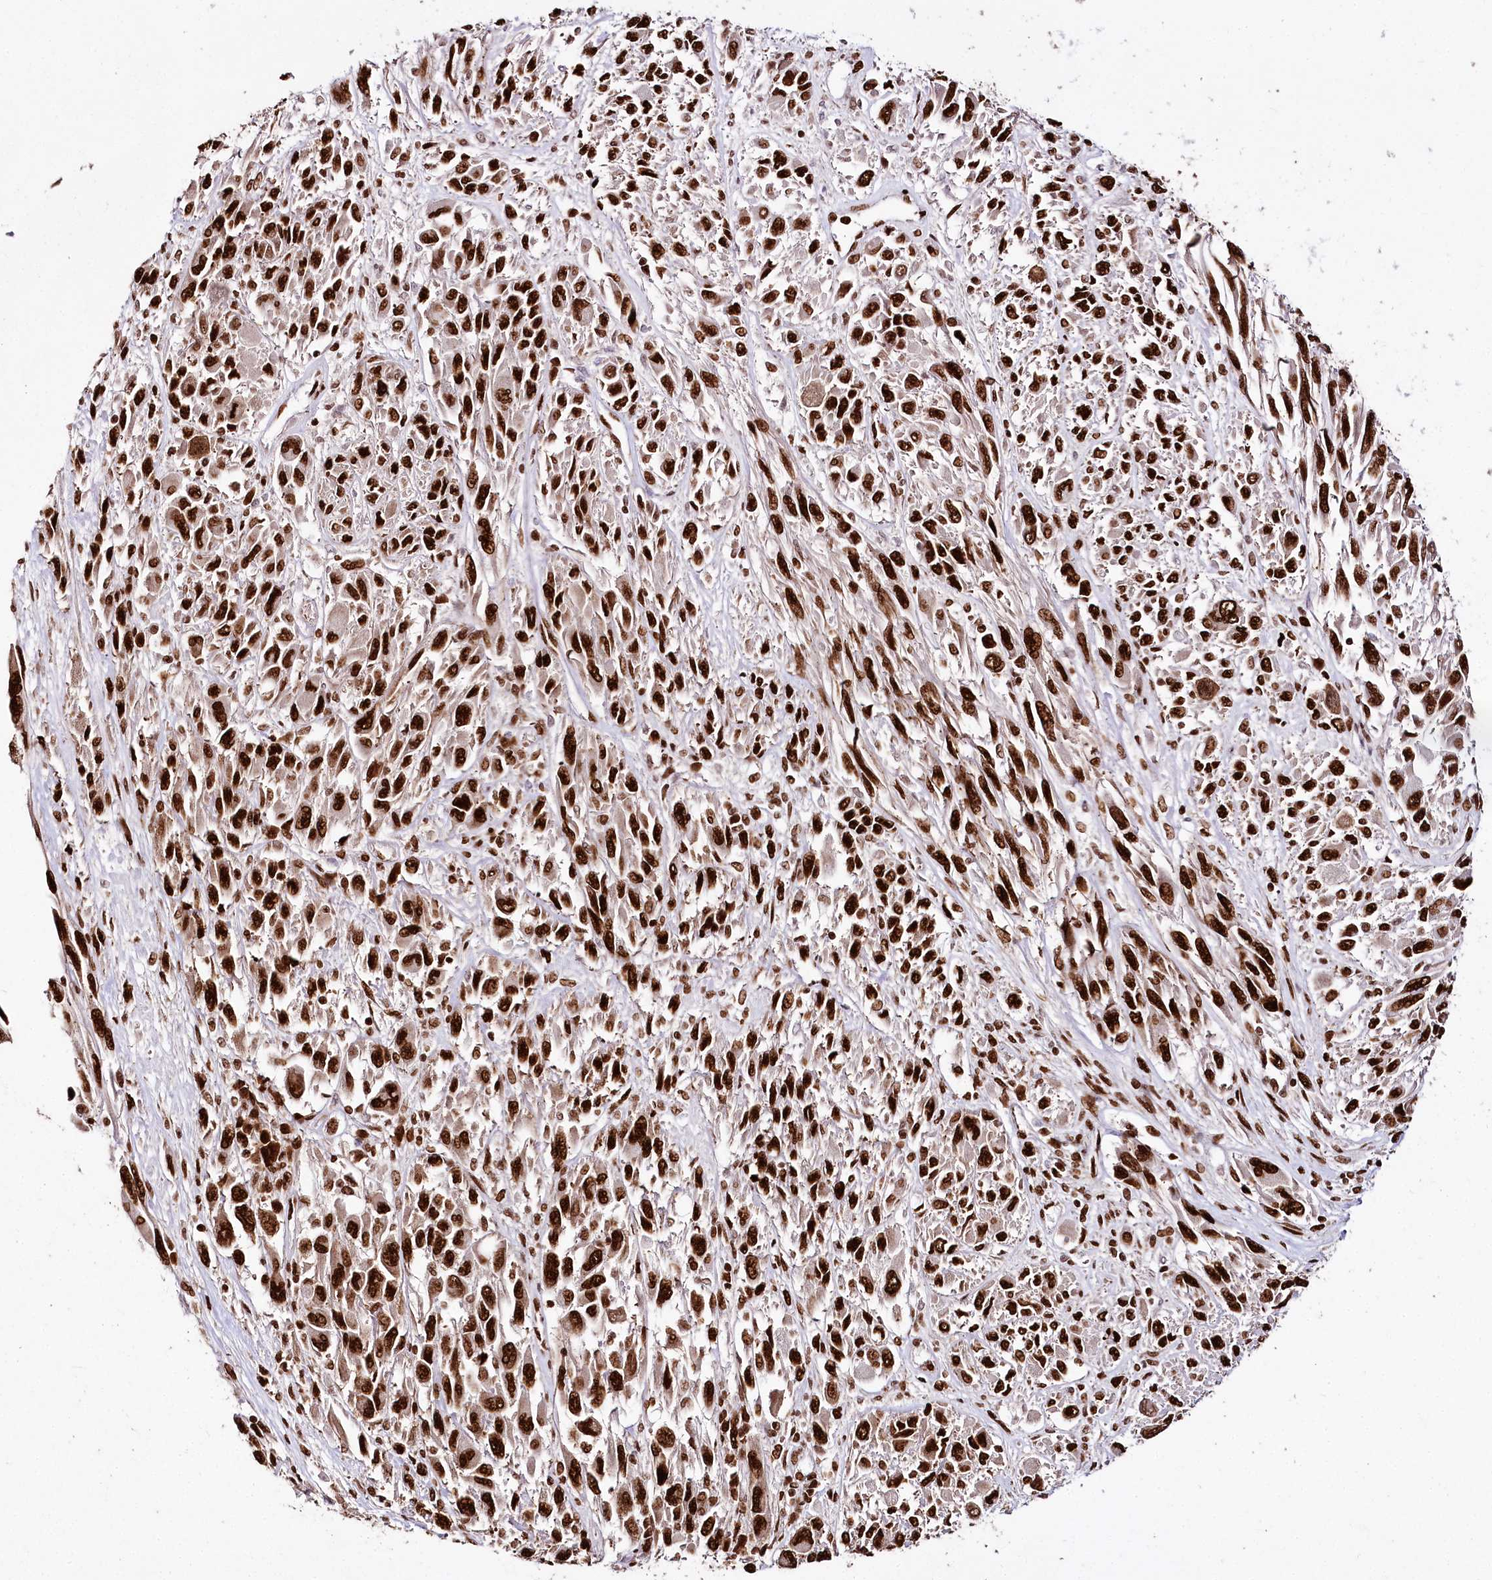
{"staining": {"intensity": "strong", "quantity": ">75%", "location": "nuclear"}, "tissue": "melanoma", "cell_type": "Tumor cells", "image_type": "cancer", "snomed": [{"axis": "morphology", "description": "Malignant melanoma, NOS"}, {"axis": "topography", "description": "Skin"}], "caption": "Brown immunohistochemical staining in human melanoma exhibits strong nuclear positivity in approximately >75% of tumor cells.", "gene": "SMARCE1", "patient": {"sex": "female", "age": 91}}